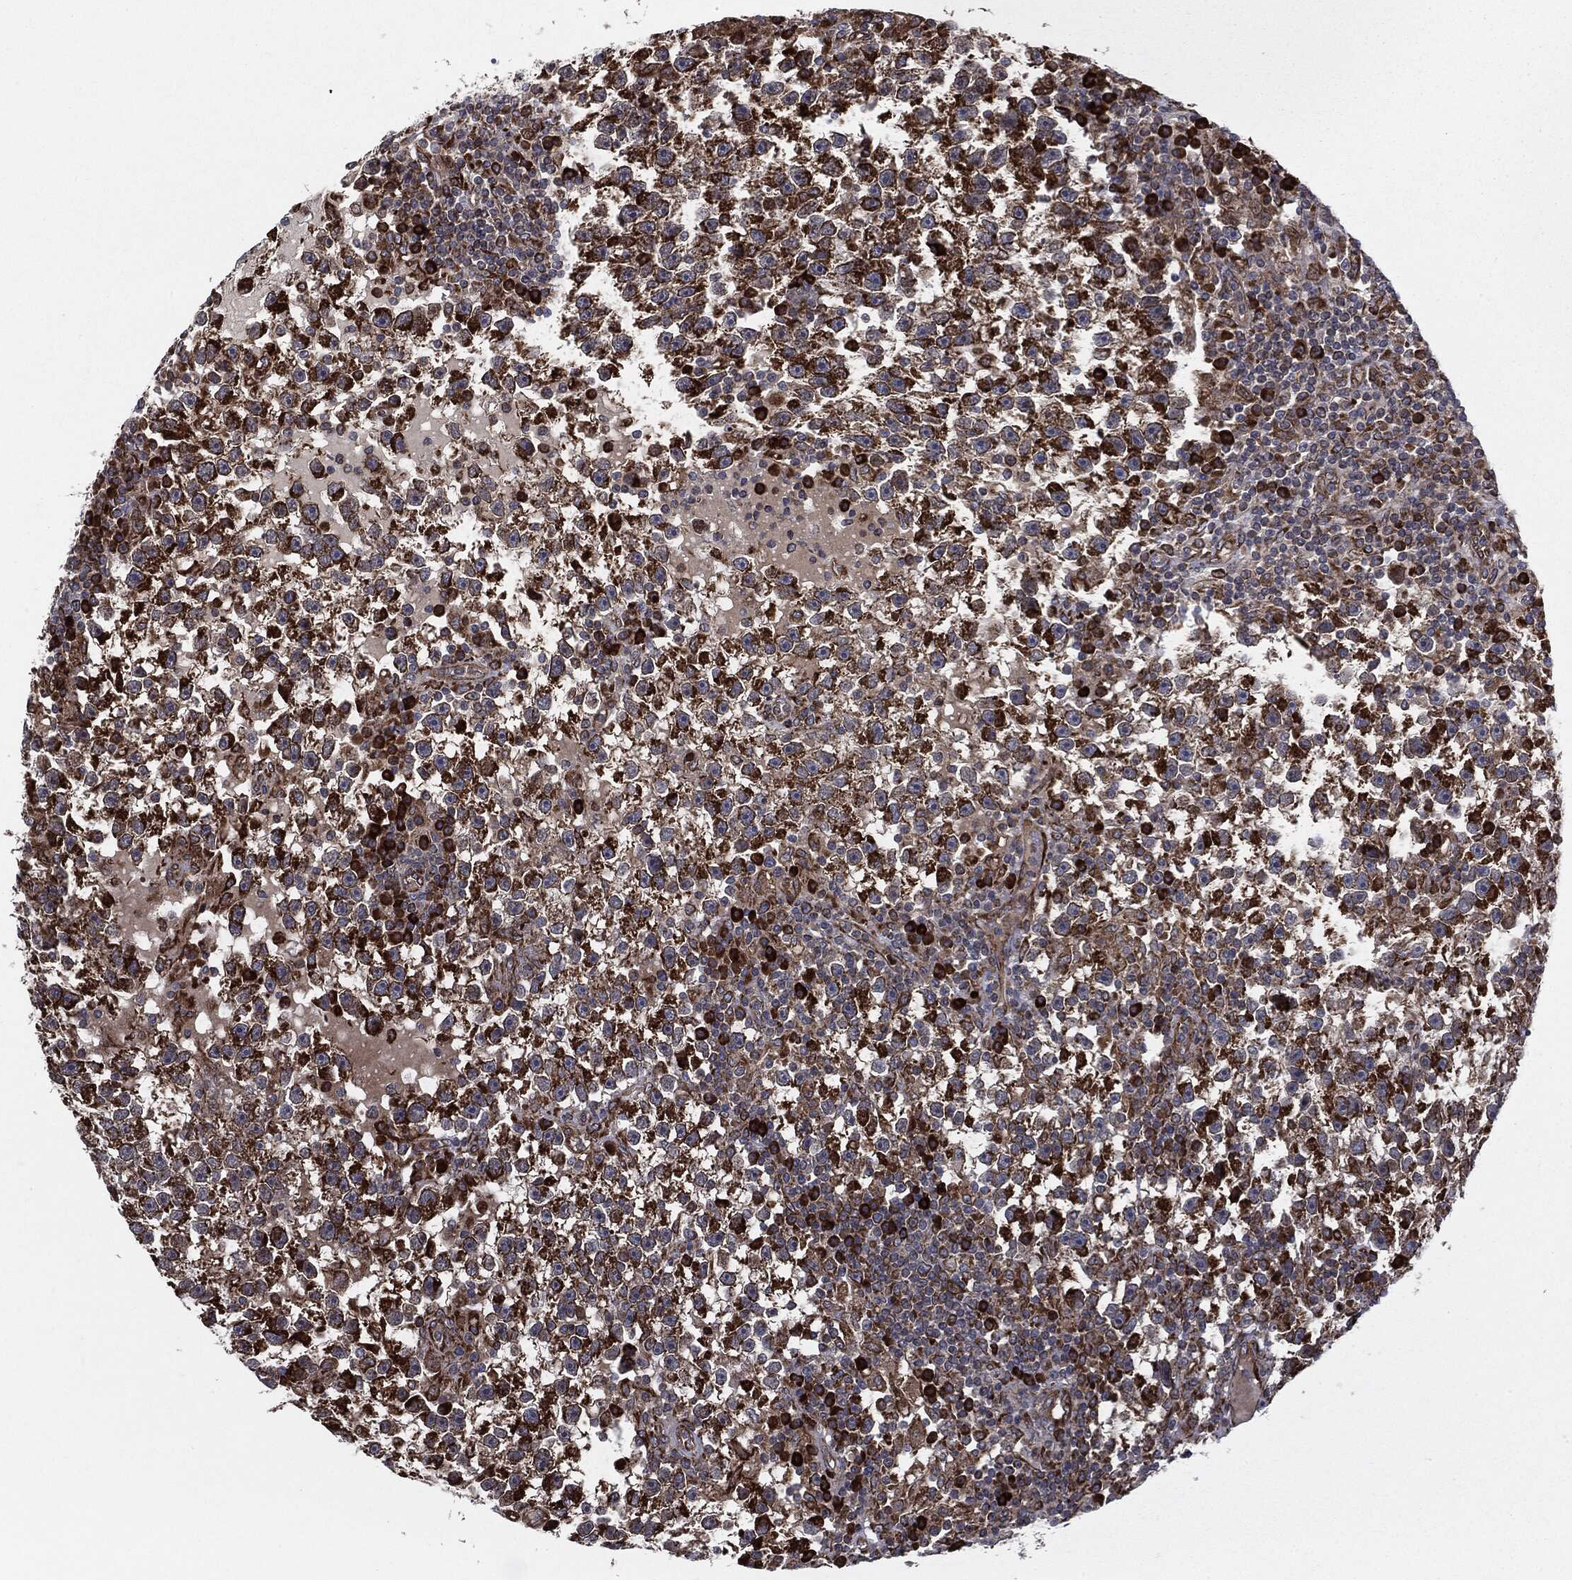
{"staining": {"intensity": "strong", "quantity": ">75%", "location": "cytoplasmic/membranous"}, "tissue": "testis cancer", "cell_type": "Tumor cells", "image_type": "cancer", "snomed": [{"axis": "morphology", "description": "Seminoma, NOS"}, {"axis": "topography", "description": "Testis"}], "caption": "Testis seminoma stained for a protein (brown) exhibits strong cytoplasmic/membranous positive expression in approximately >75% of tumor cells.", "gene": "CYLD", "patient": {"sex": "male", "age": 47}}